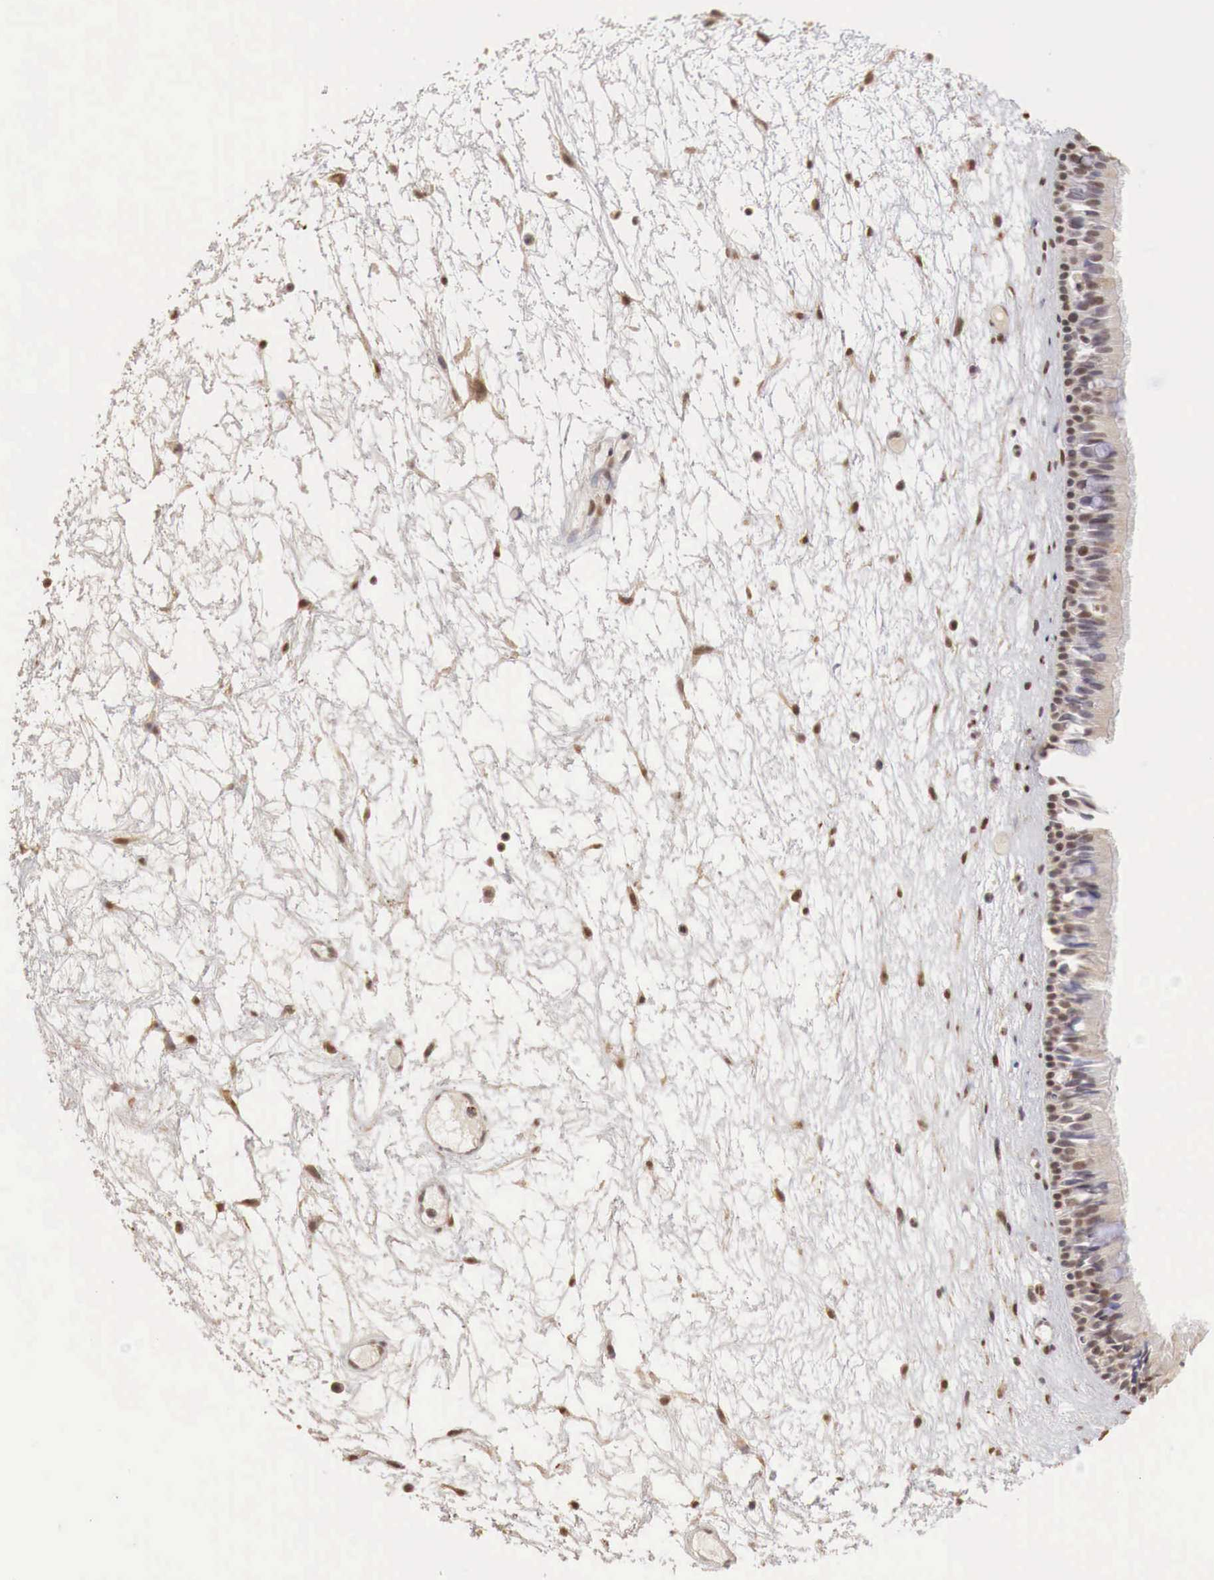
{"staining": {"intensity": "moderate", "quantity": "25%-75%", "location": "cytoplasmic/membranous,nuclear"}, "tissue": "nasopharynx", "cell_type": "Respiratory epithelial cells", "image_type": "normal", "snomed": [{"axis": "morphology", "description": "Normal tissue, NOS"}, {"axis": "topography", "description": "Nasopharynx"}], "caption": "Protein expression analysis of benign human nasopharynx reveals moderate cytoplasmic/membranous,nuclear positivity in approximately 25%-75% of respiratory epithelial cells. (IHC, brightfield microscopy, high magnification).", "gene": "TBC1D9", "patient": {"sex": "female", "age": 78}}